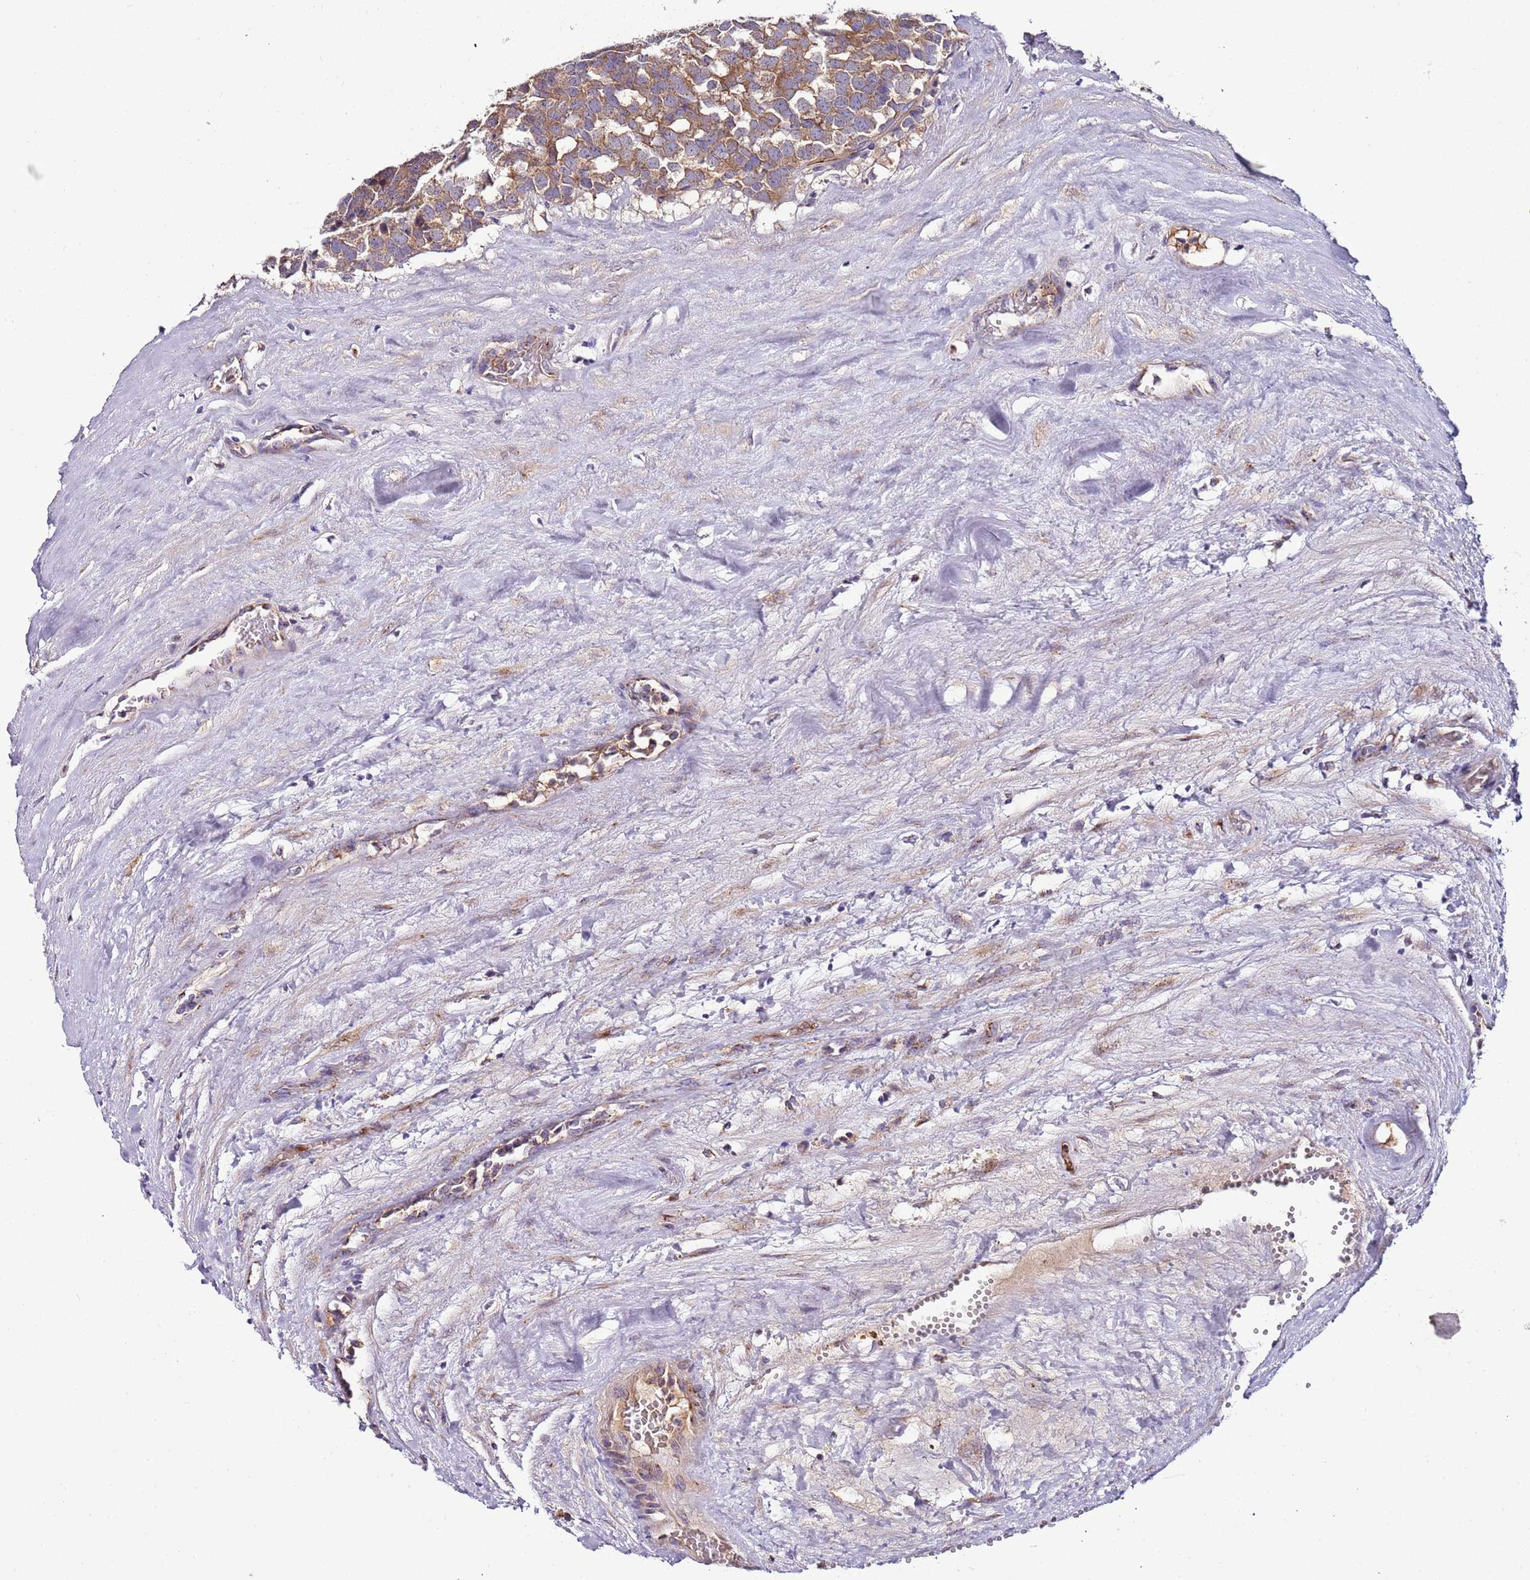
{"staining": {"intensity": "moderate", "quantity": ">75%", "location": "cytoplasmic/membranous"}, "tissue": "testis cancer", "cell_type": "Tumor cells", "image_type": "cancer", "snomed": [{"axis": "morphology", "description": "Seminoma, NOS"}, {"axis": "topography", "description": "Testis"}], "caption": "Testis seminoma tissue reveals moderate cytoplasmic/membranous staining in about >75% of tumor cells, visualized by immunohistochemistry.", "gene": "FAM20A", "patient": {"sex": "male", "age": 71}}